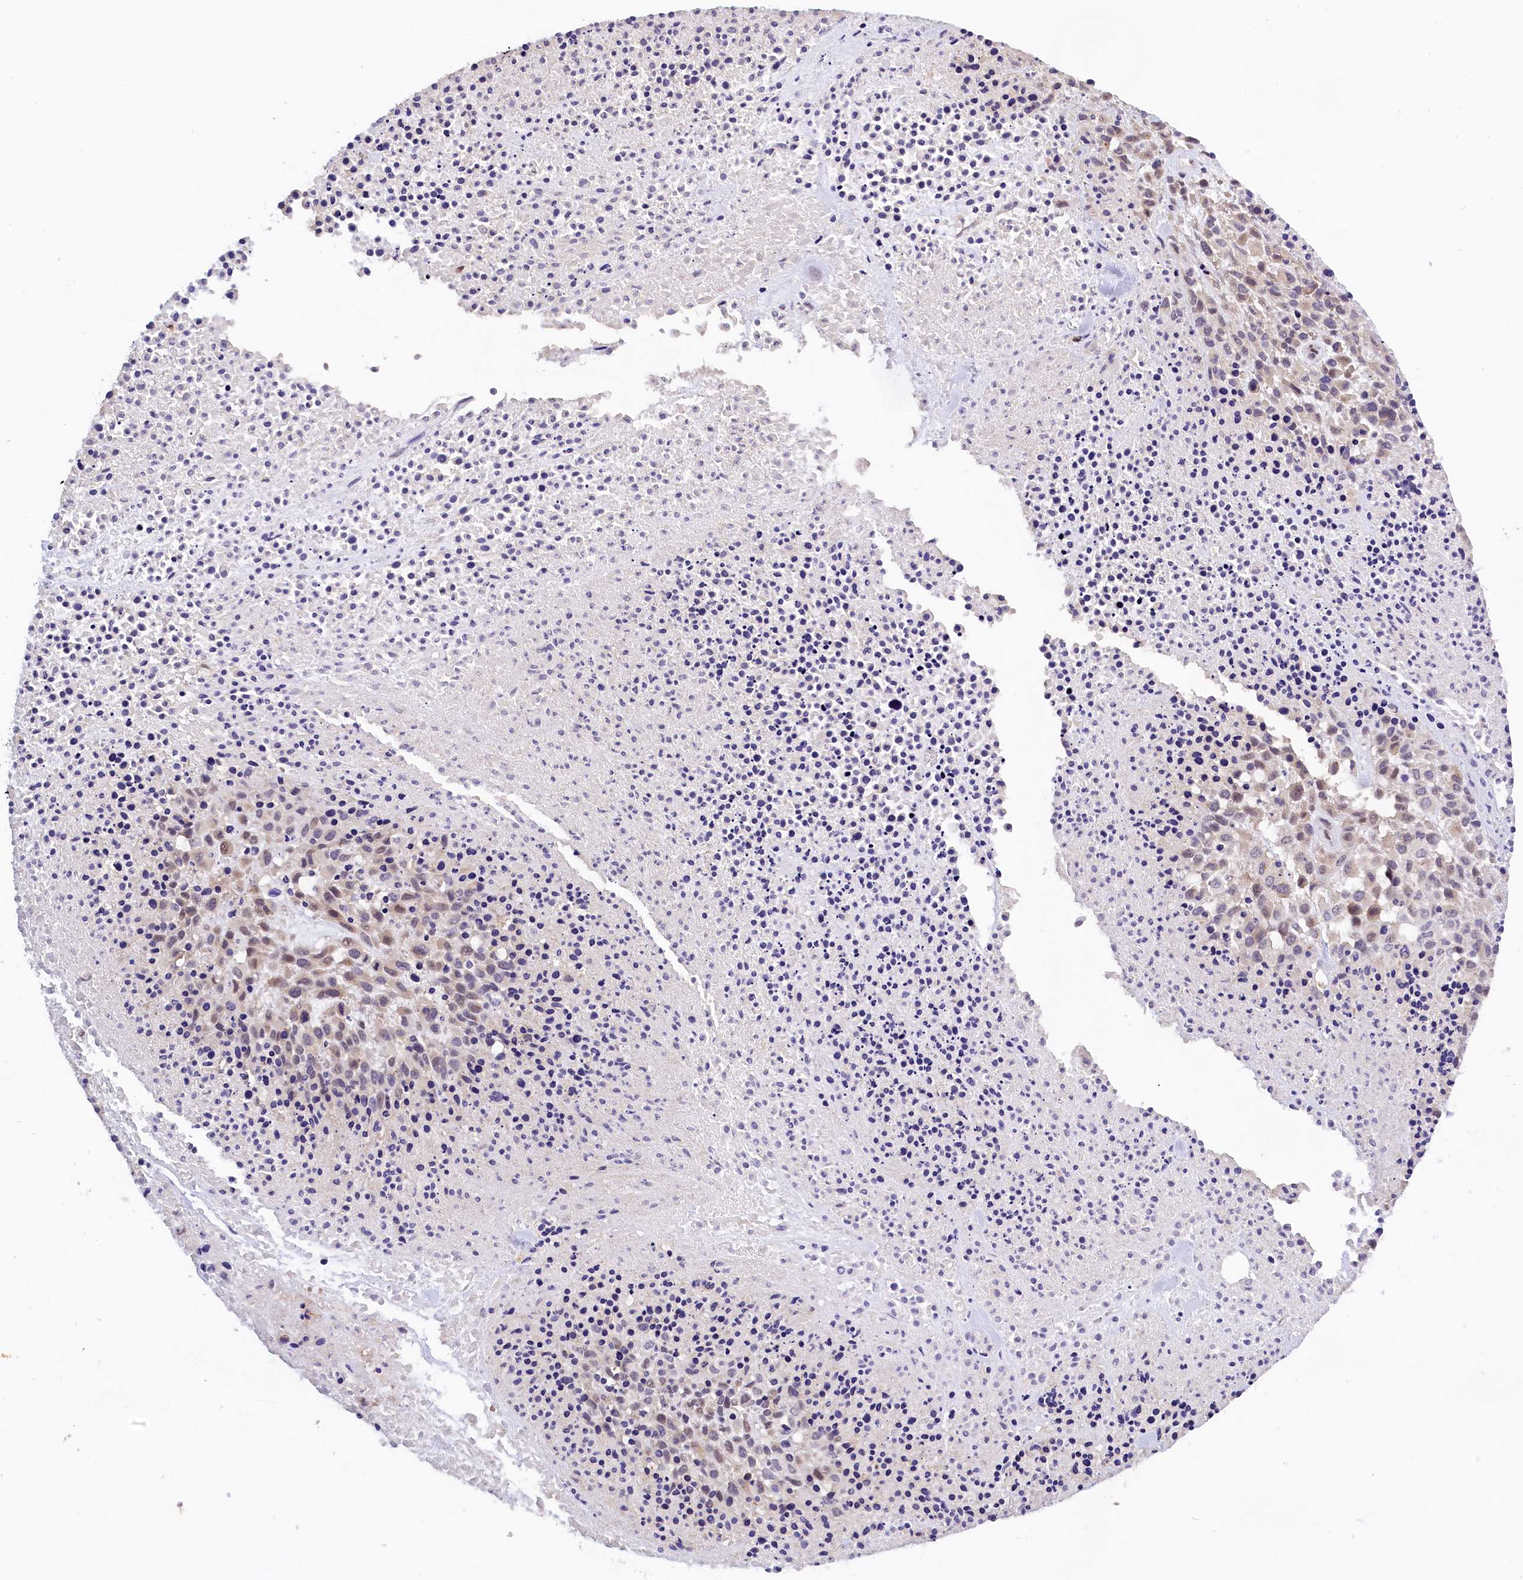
{"staining": {"intensity": "weak", "quantity": "<25%", "location": "nuclear"}, "tissue": "melanoma", "cell_type": "Tumor cells", "image_type": "cancer", "snomed": [{"axis": "morphology", "description": "Malignant melanoma, Metastatic site"}, {"axis": "topography", "description": "Skin"}], "caption": "This photomicrograph is of melanoma stained with immunohistochemistry (IHC) to label a protein in brown with the nuclei are counter-stained blue. There is no positivity in tumor cells.", "gene": "BTBD9", "patient": {"sex": "female", "age": 81}}